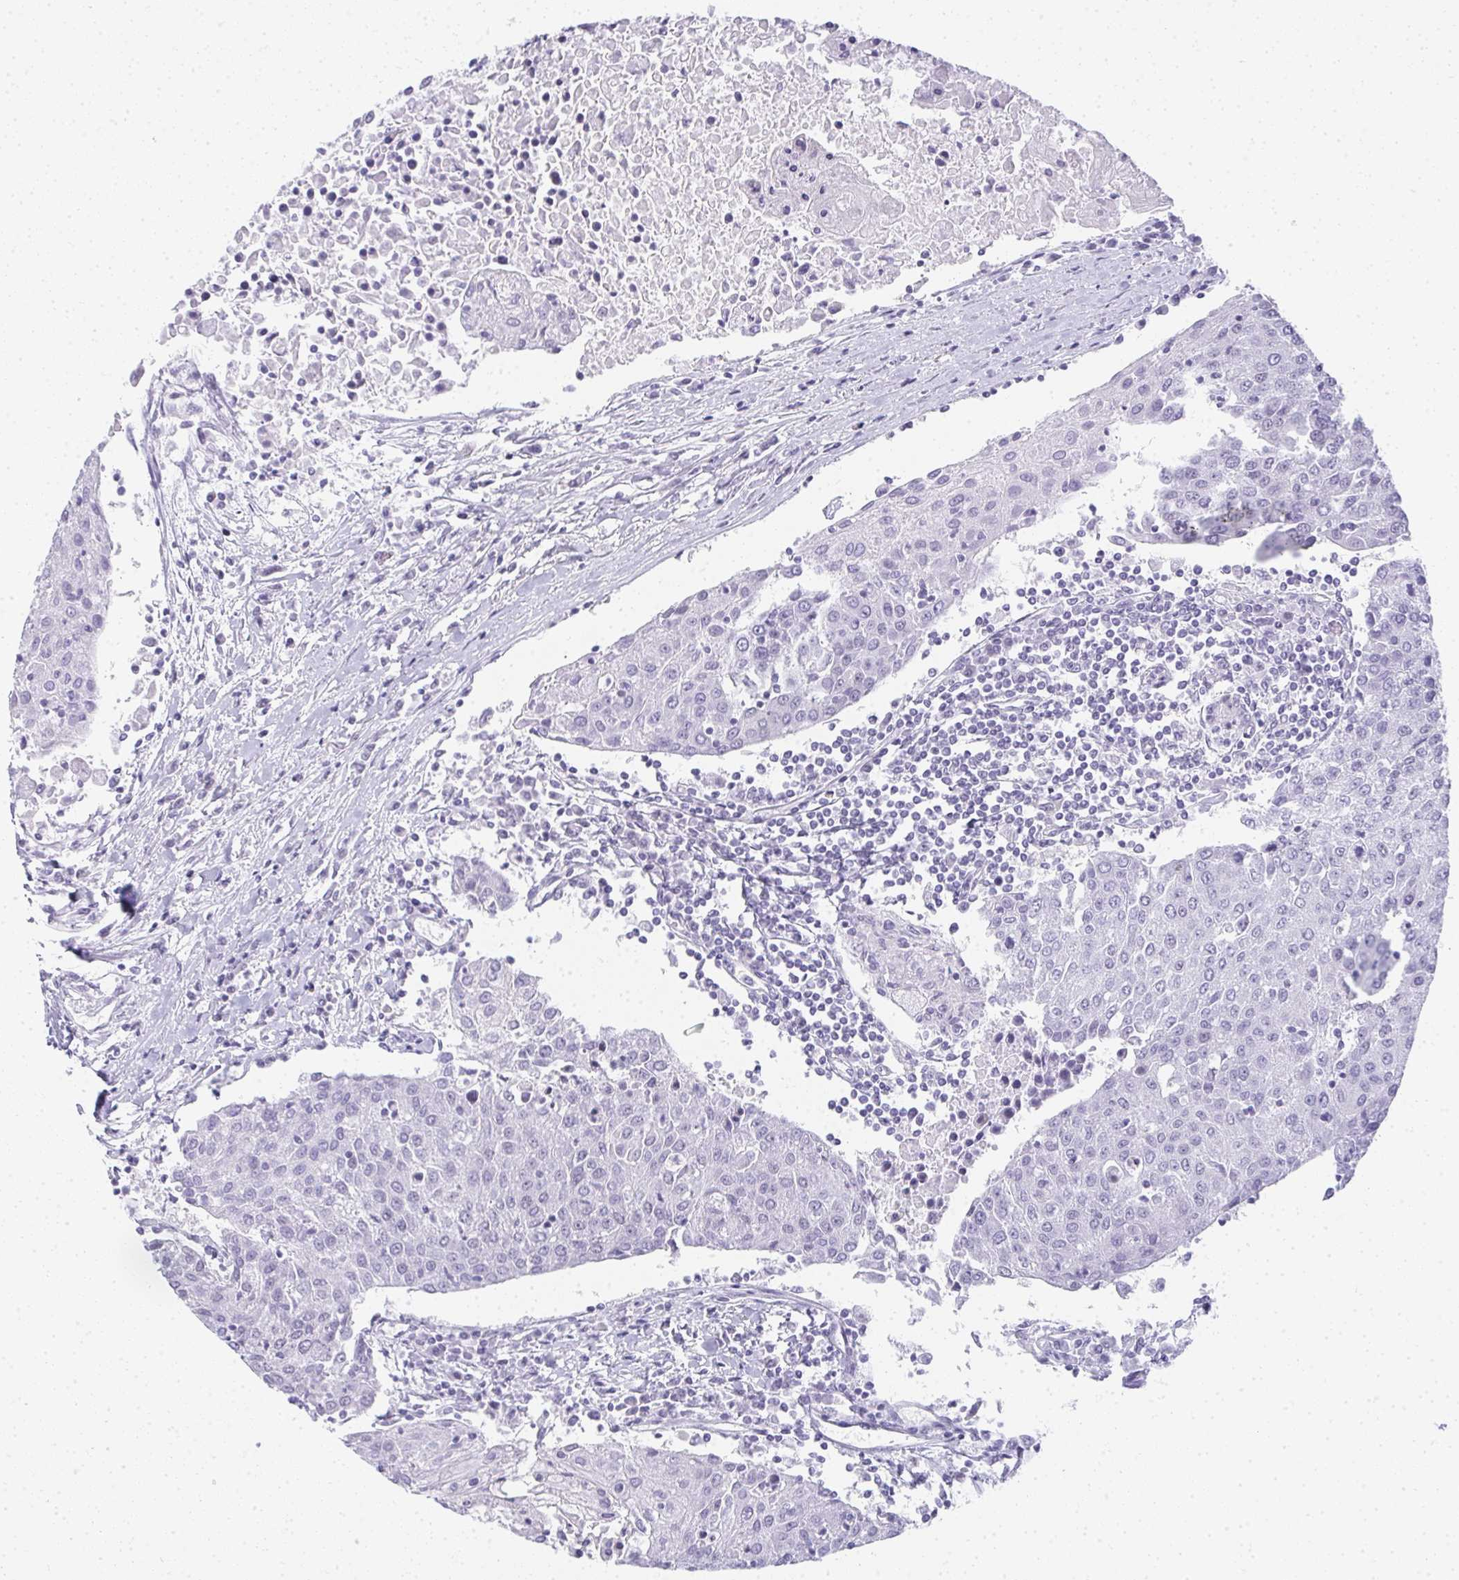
{"staining": {"intensity": "negative", "quantity": "none", "location": "none"}, "tissue": "urothelial cancer", "cell_type": "Tumor cells", "image_type": "cancer", "snomed": [{"axis": "morphology", "description": "Urothelial carcinoma, High grade"}, {"axis": "topography", "description": "Urinary bladder"}], "caption": "Immunohistochemical staining of urothelial carcinoma (high-grade) exhibits no significant staining in tumor cells.", "gene": "PLA2G1B", "patient": {"sex": "female", "age": 85}}